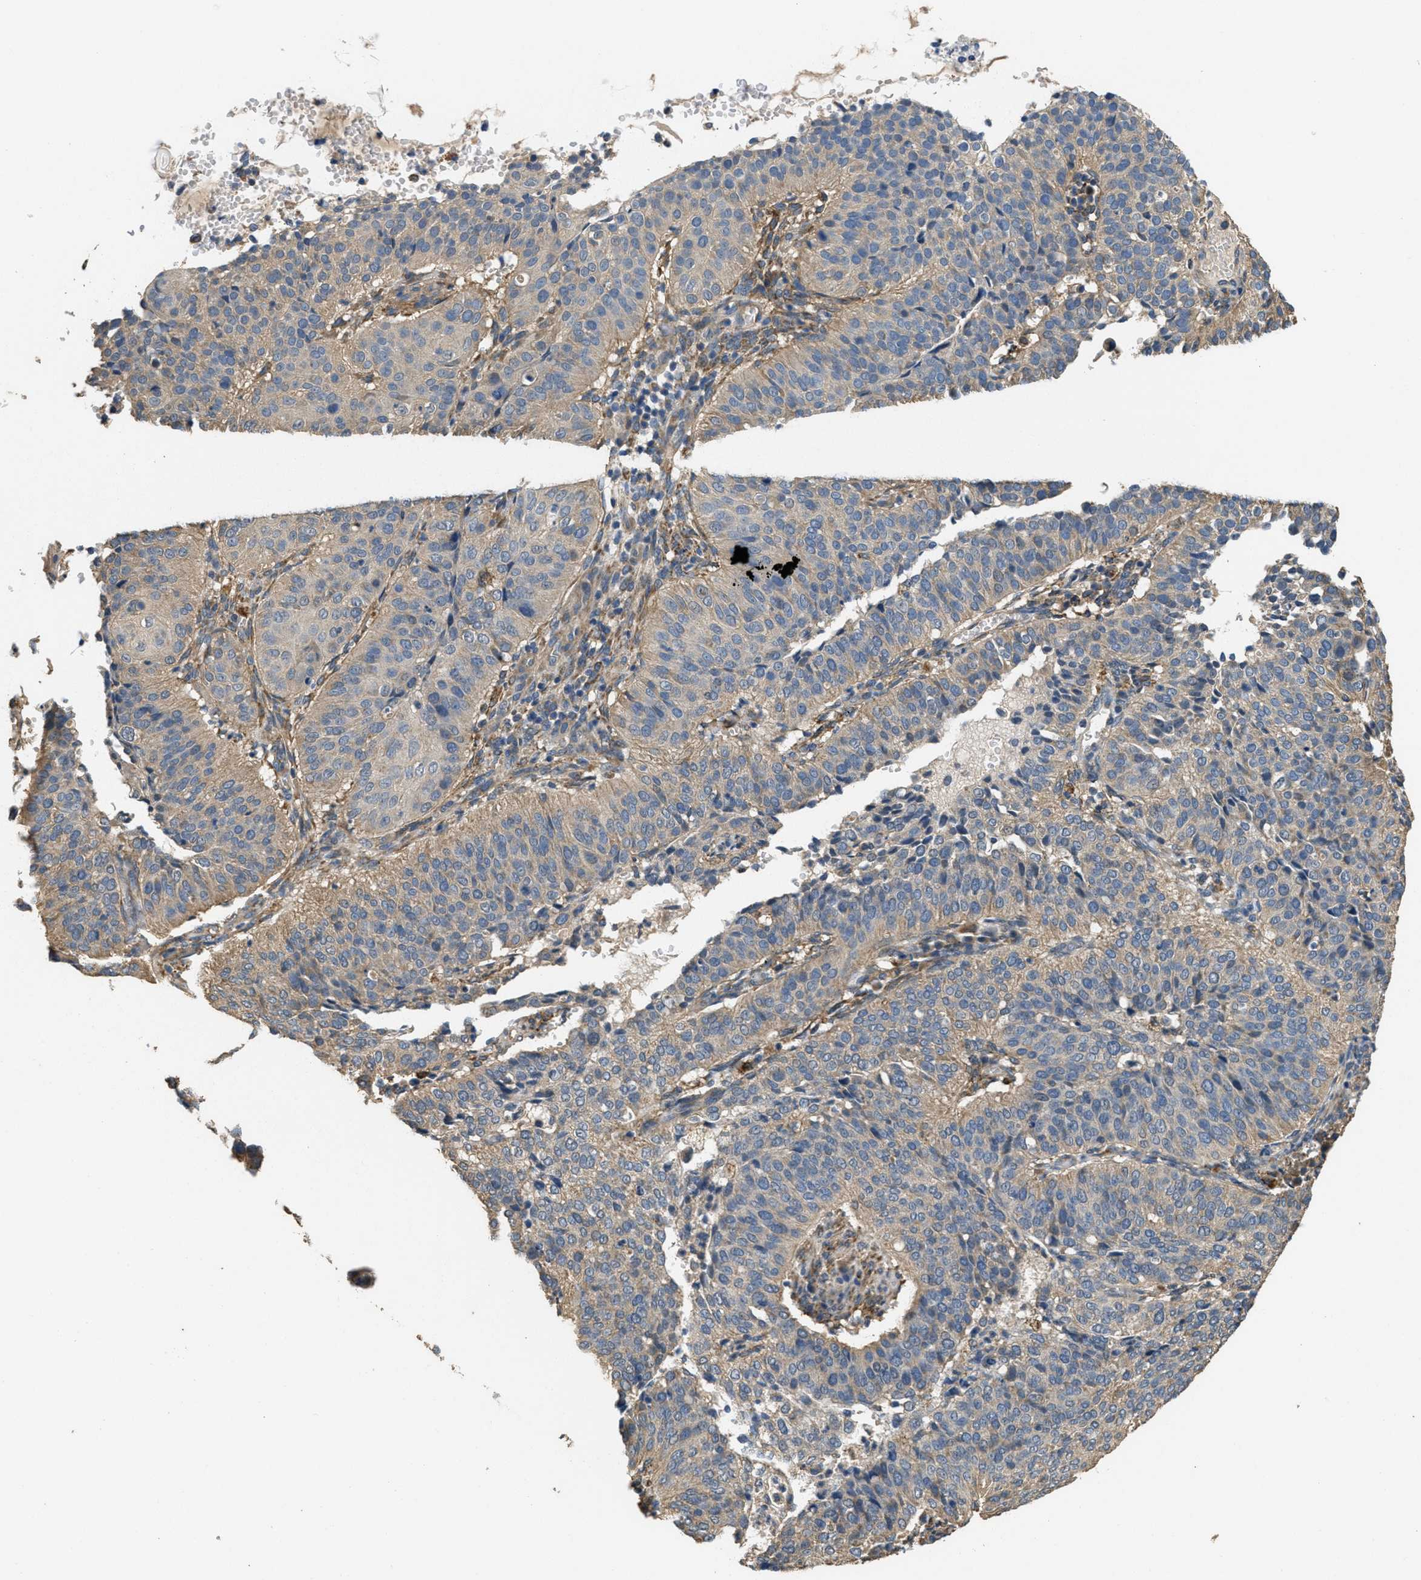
{"staining": {"intensity": "weak", "quantity": "<25%", "location": "cytoplasmic/membranous"}, "tissue": "cervical cancer", "cell_type": "Tumor cells", "image_type": "cancer", "snomed": [{"axis": "morphology", "description": "Normal tissue, NOS"}, {"axis": "morphology", "description": "Squamous cell carcinoma, NOS"}, {"axis": "topography", "description": "Cervix"}], "caption": "Immunohistochemistry (IHC) of cervical cancer (squamous cell carcinoma) exhibits no positivity in tumor cells.", "gene": "THBS2", "patient": {"sex": "female", "age": 39}}